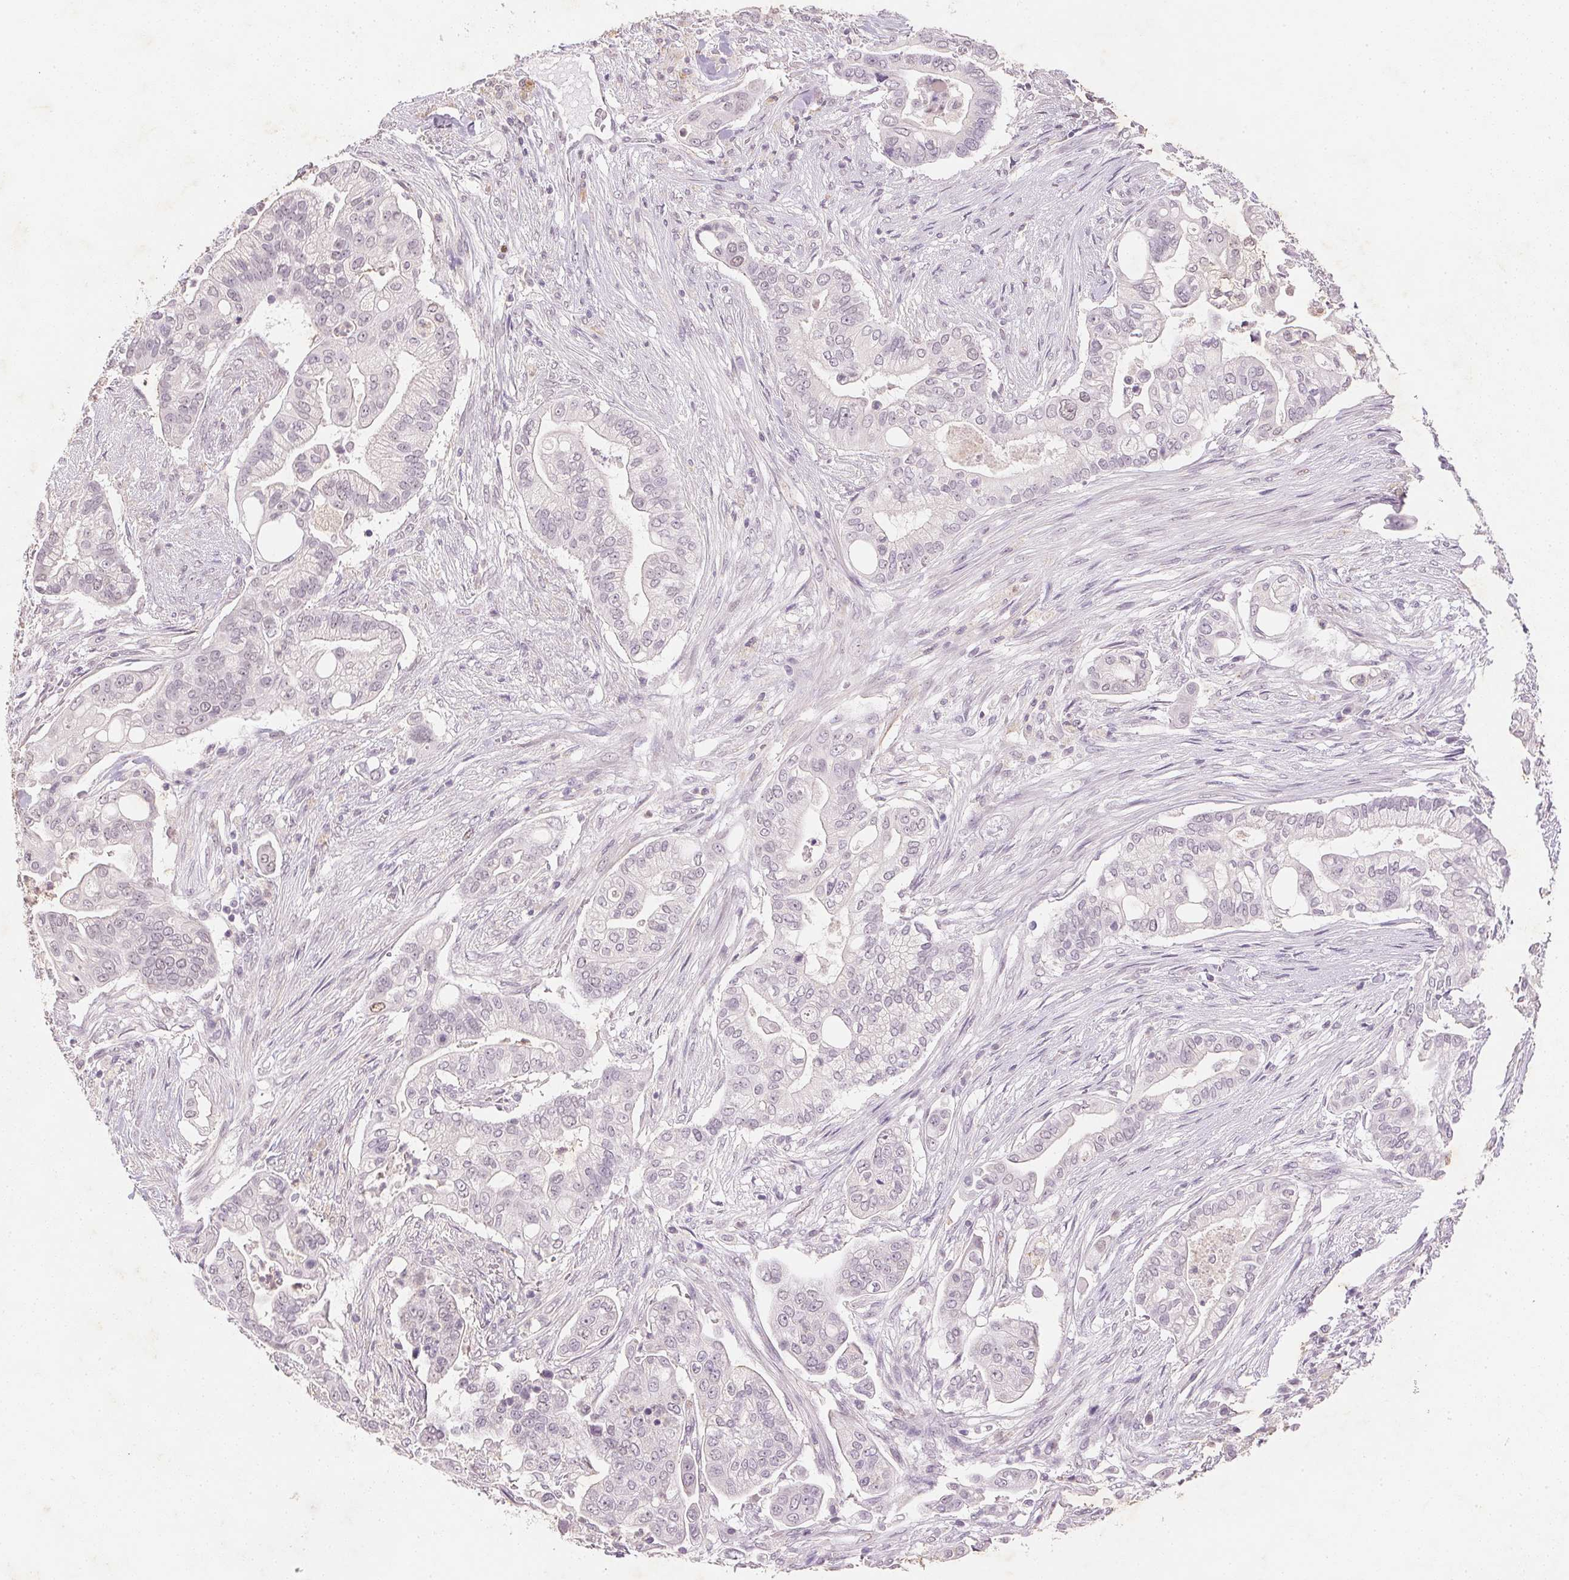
{"staining": {"intensity": "negative", "quantity": "none", "location": "none"}, "tissue": "pancreatic cancer", "cell_type": "Tumor cells", "image_type": "cancer", "snomed": [{"axis": "morphology", "description": "Adenocarcinoma, NOS"}, {"axis": "topography", "description": "Pancreas"}], "caption": "Tumor cells show no significant protein positivity in pancreatic cancer (adenocarcinoma).", "gene": "SMTN", "patient": {"sex": "female", "age": 69}}